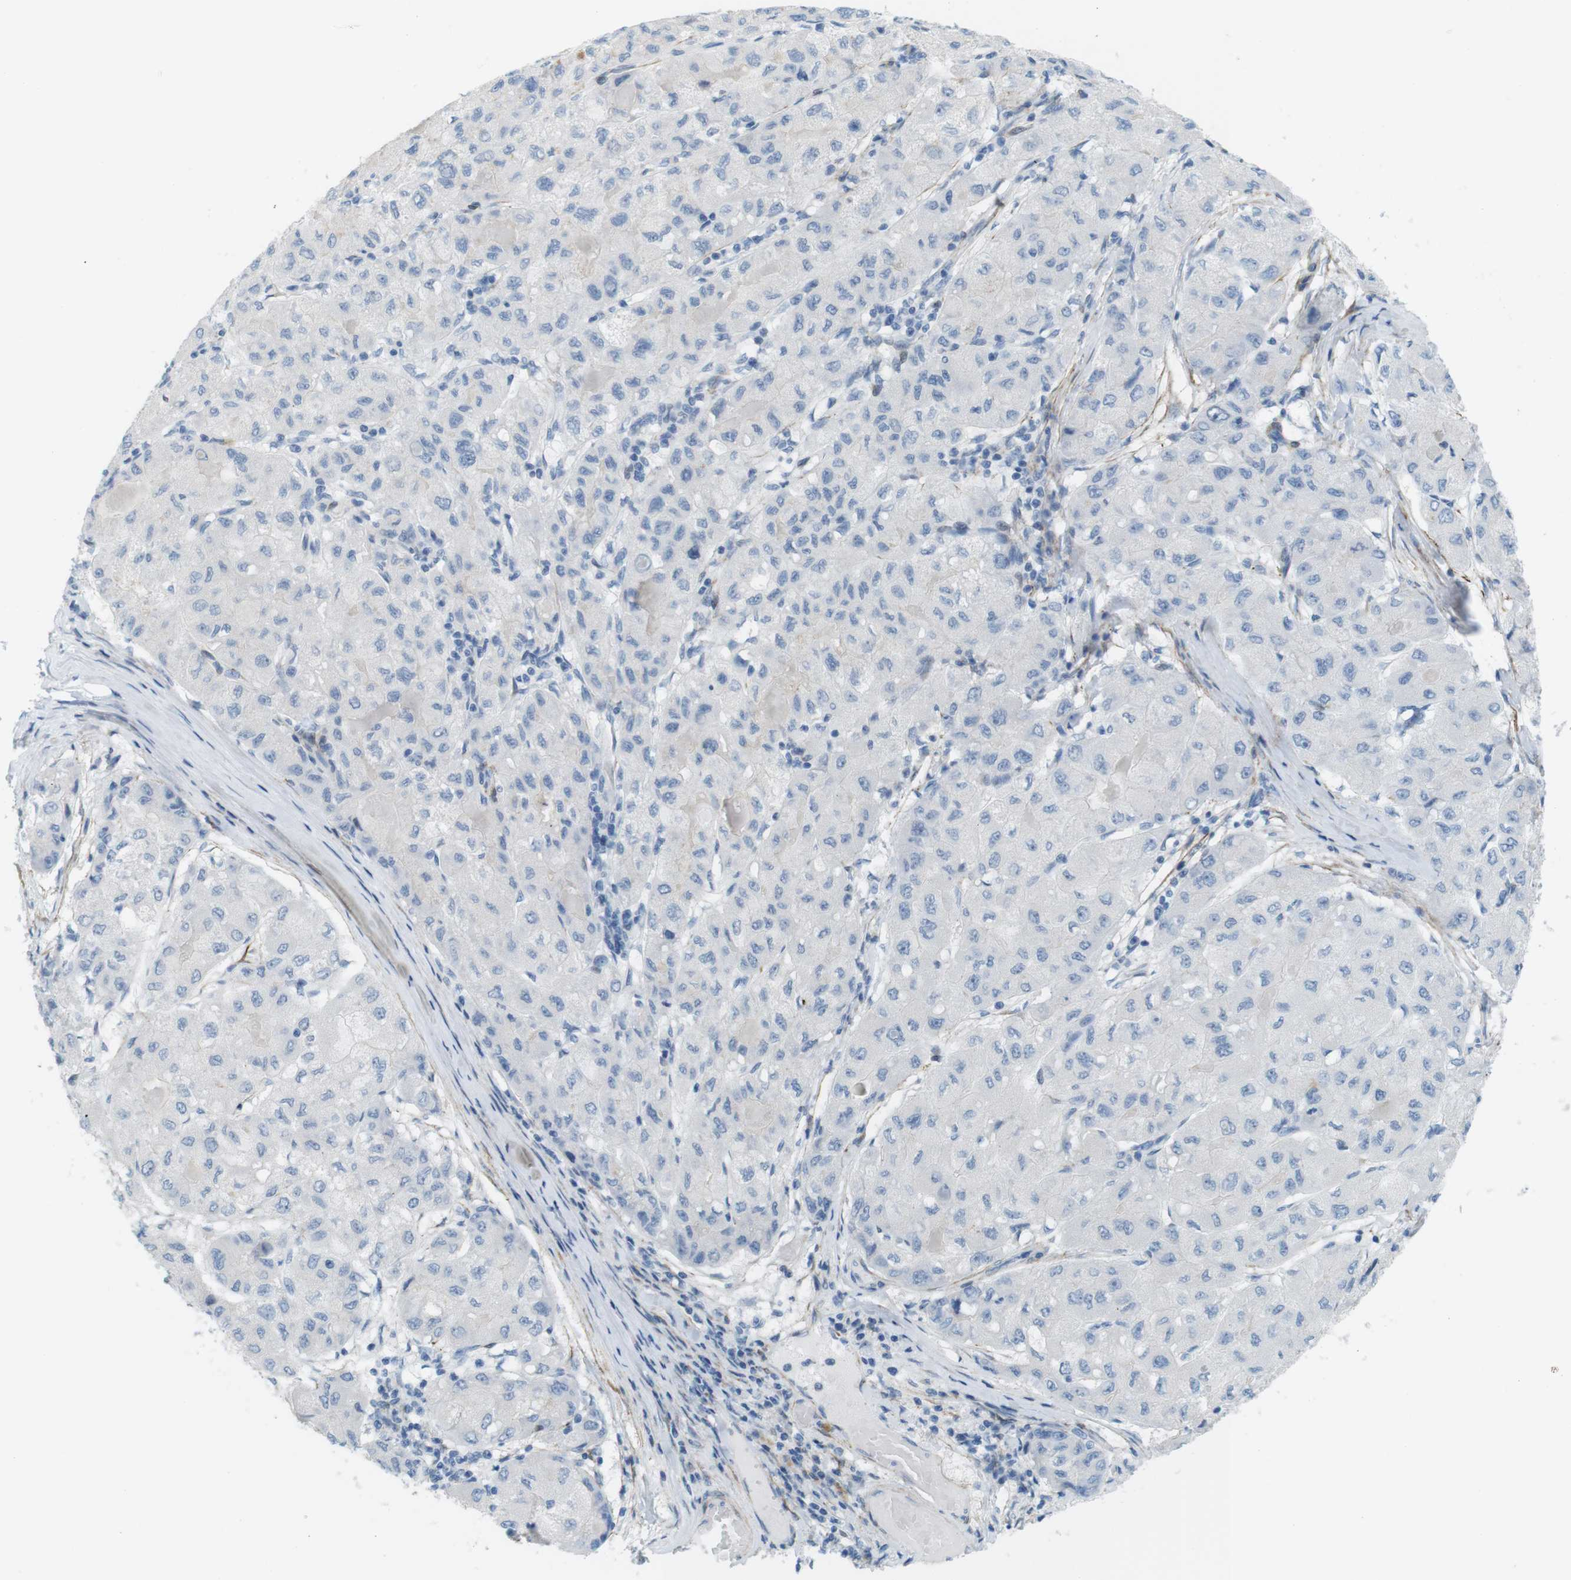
{"staining": {"intensity": "negative", "quantity": "none", "location": "none"}, "tissue": "liver cancer", "cell_type": "Tumor cells", "image_type": "cancer", "snomed": [{"axis": "morphology", "description": "Carcinoma, Hepatocellular, NOS"}, {"axis": "topography", "description": "Liver"}], "caption": "IHC image of neoplastic tissue: liver cancer stained with DAB (3,3'-diaminobenzidine) exhibits no significant protein expression in tumor cells.", "gene": "MYH9", "patient": {"sex": "male", "age": 80}}